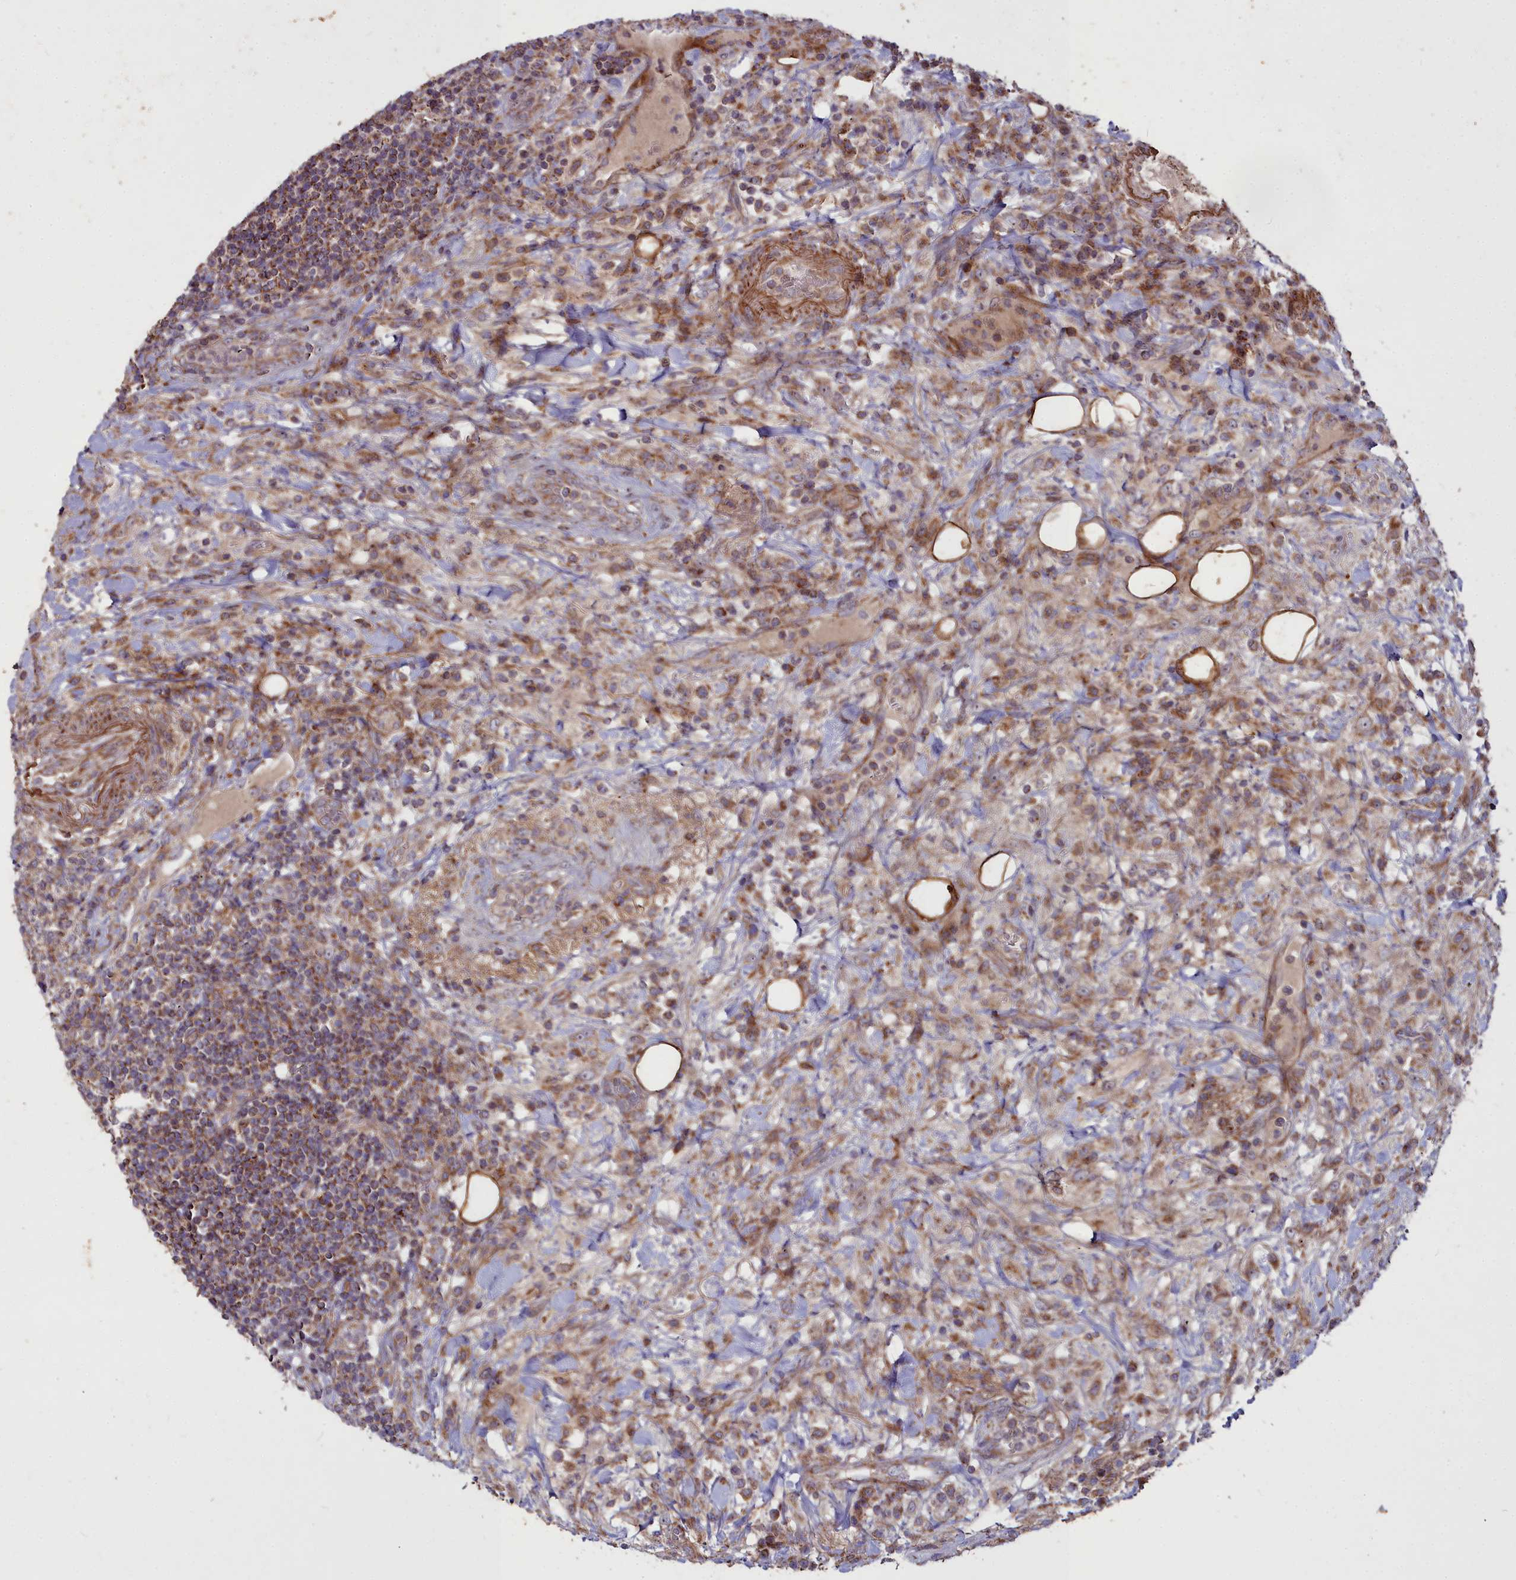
{"staining": {"intensity": "moderate", "quantity": ">75%", "location": "cytoplasmic/membranous"}, "tissue": "lymphoma", "cell_type": "Tumor cells", "image_type": "cancer", "snomed": [{"axis": "morphology", "description": "Malignant lymphoma, non-Hodgkin's type, High grade"}, {"axis": "topography", "description": "Colon"}], "caption": "This micrograph shows immunohistochemistry staining of lymphoma, with medium moderate cytoplasmic/membranous positivity in approximately >75% of tumor cells.", "gene": "COX11", "patient": {"sex": "female", "age": 53}}